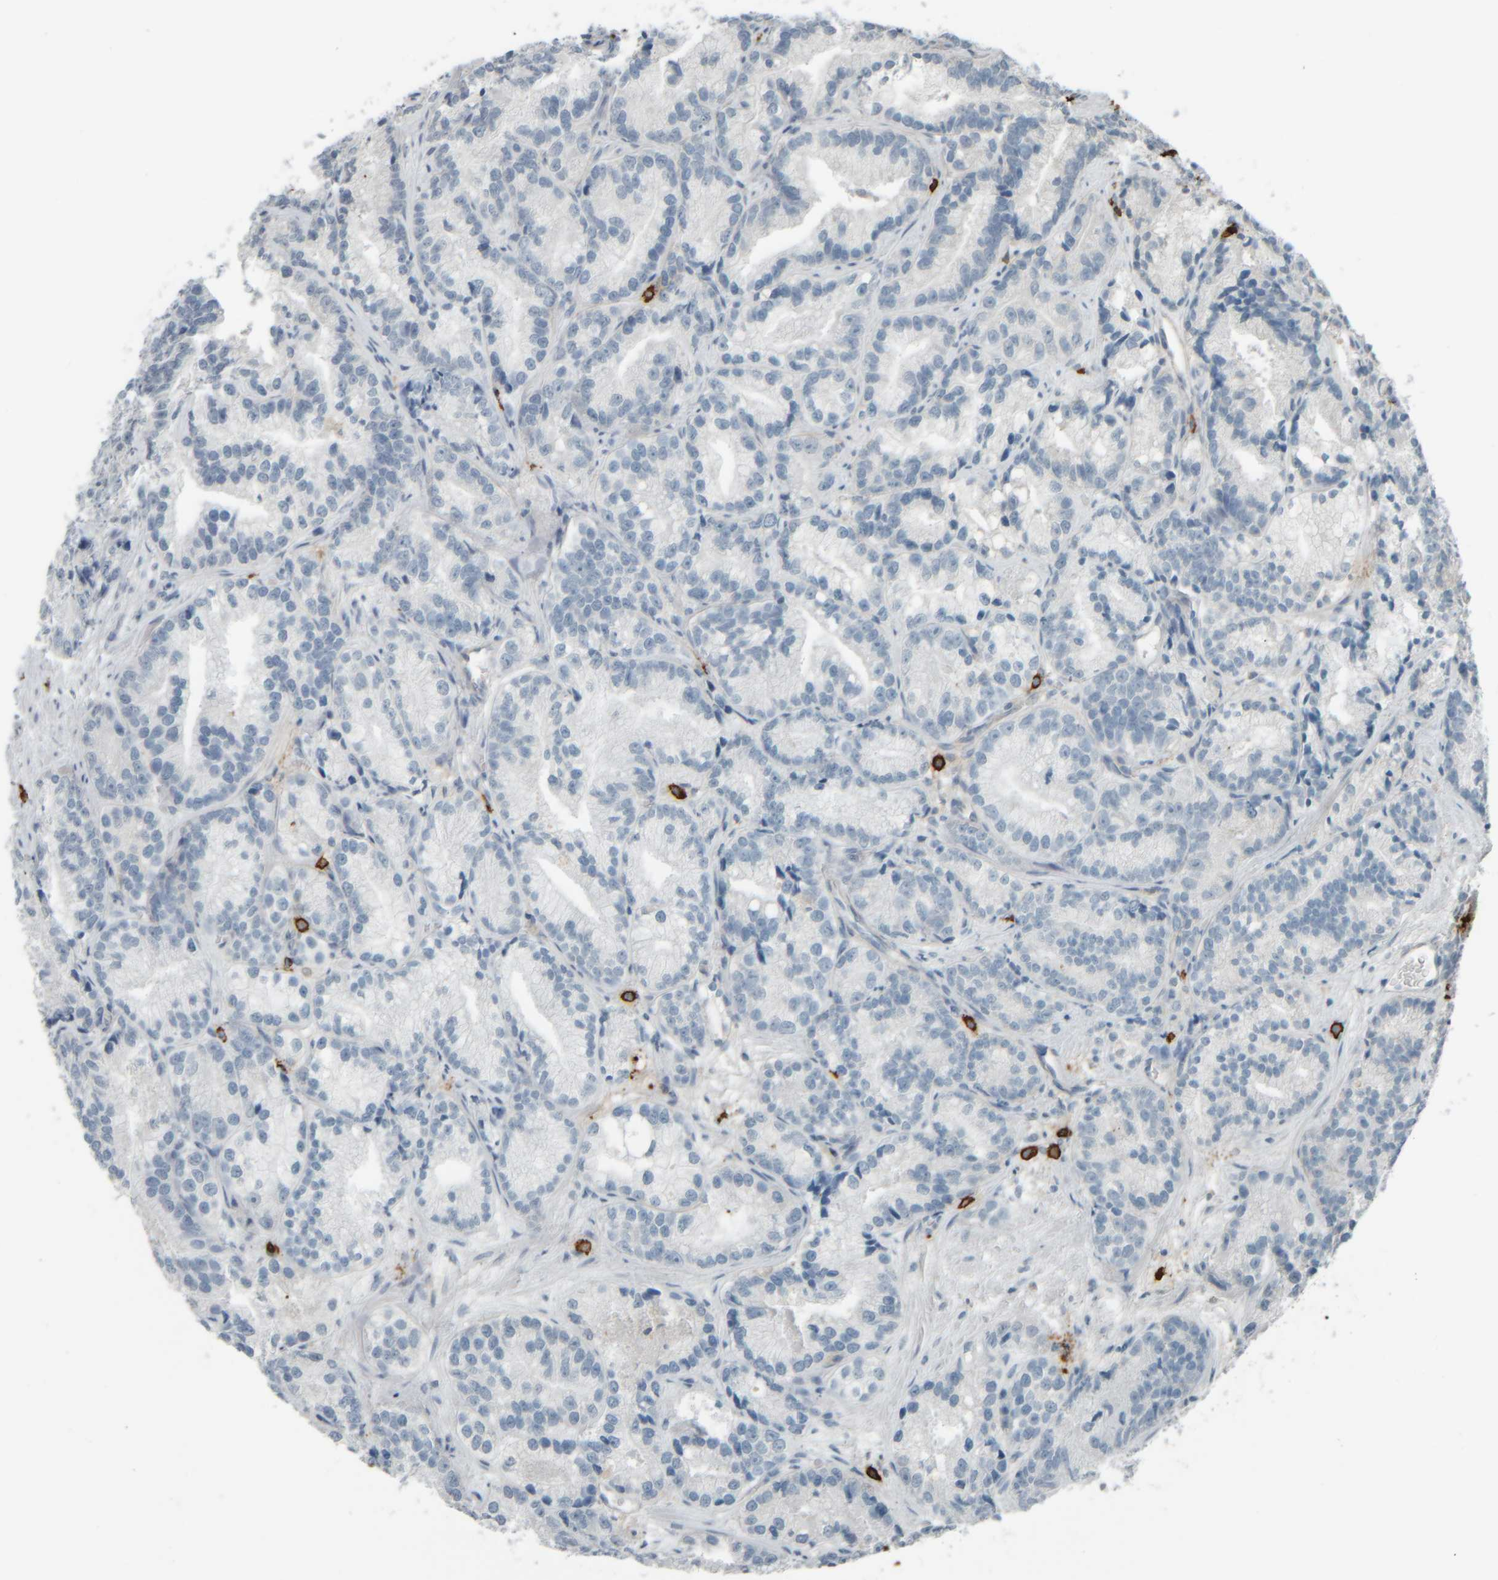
{"staining": {"intensity": "negative", "quantity": "none", "location": "none"}, "tissue": "prostate cancer", "cell_type": "Tumor cells", "image_type": "cancer", "snomed": [{"axis": "morphology", "description": "Adenocarcinoma, Low grade"}, {"axis": "topography", "description": "Prostate"}], "caption": "This is an immunohistochemistry micrograph of adenocarcinoma (low-grade) (prostate). There is no expression in tumor cells.", "gene": "TPSAB1", "patient": {"sex": "male", "age": 89}}